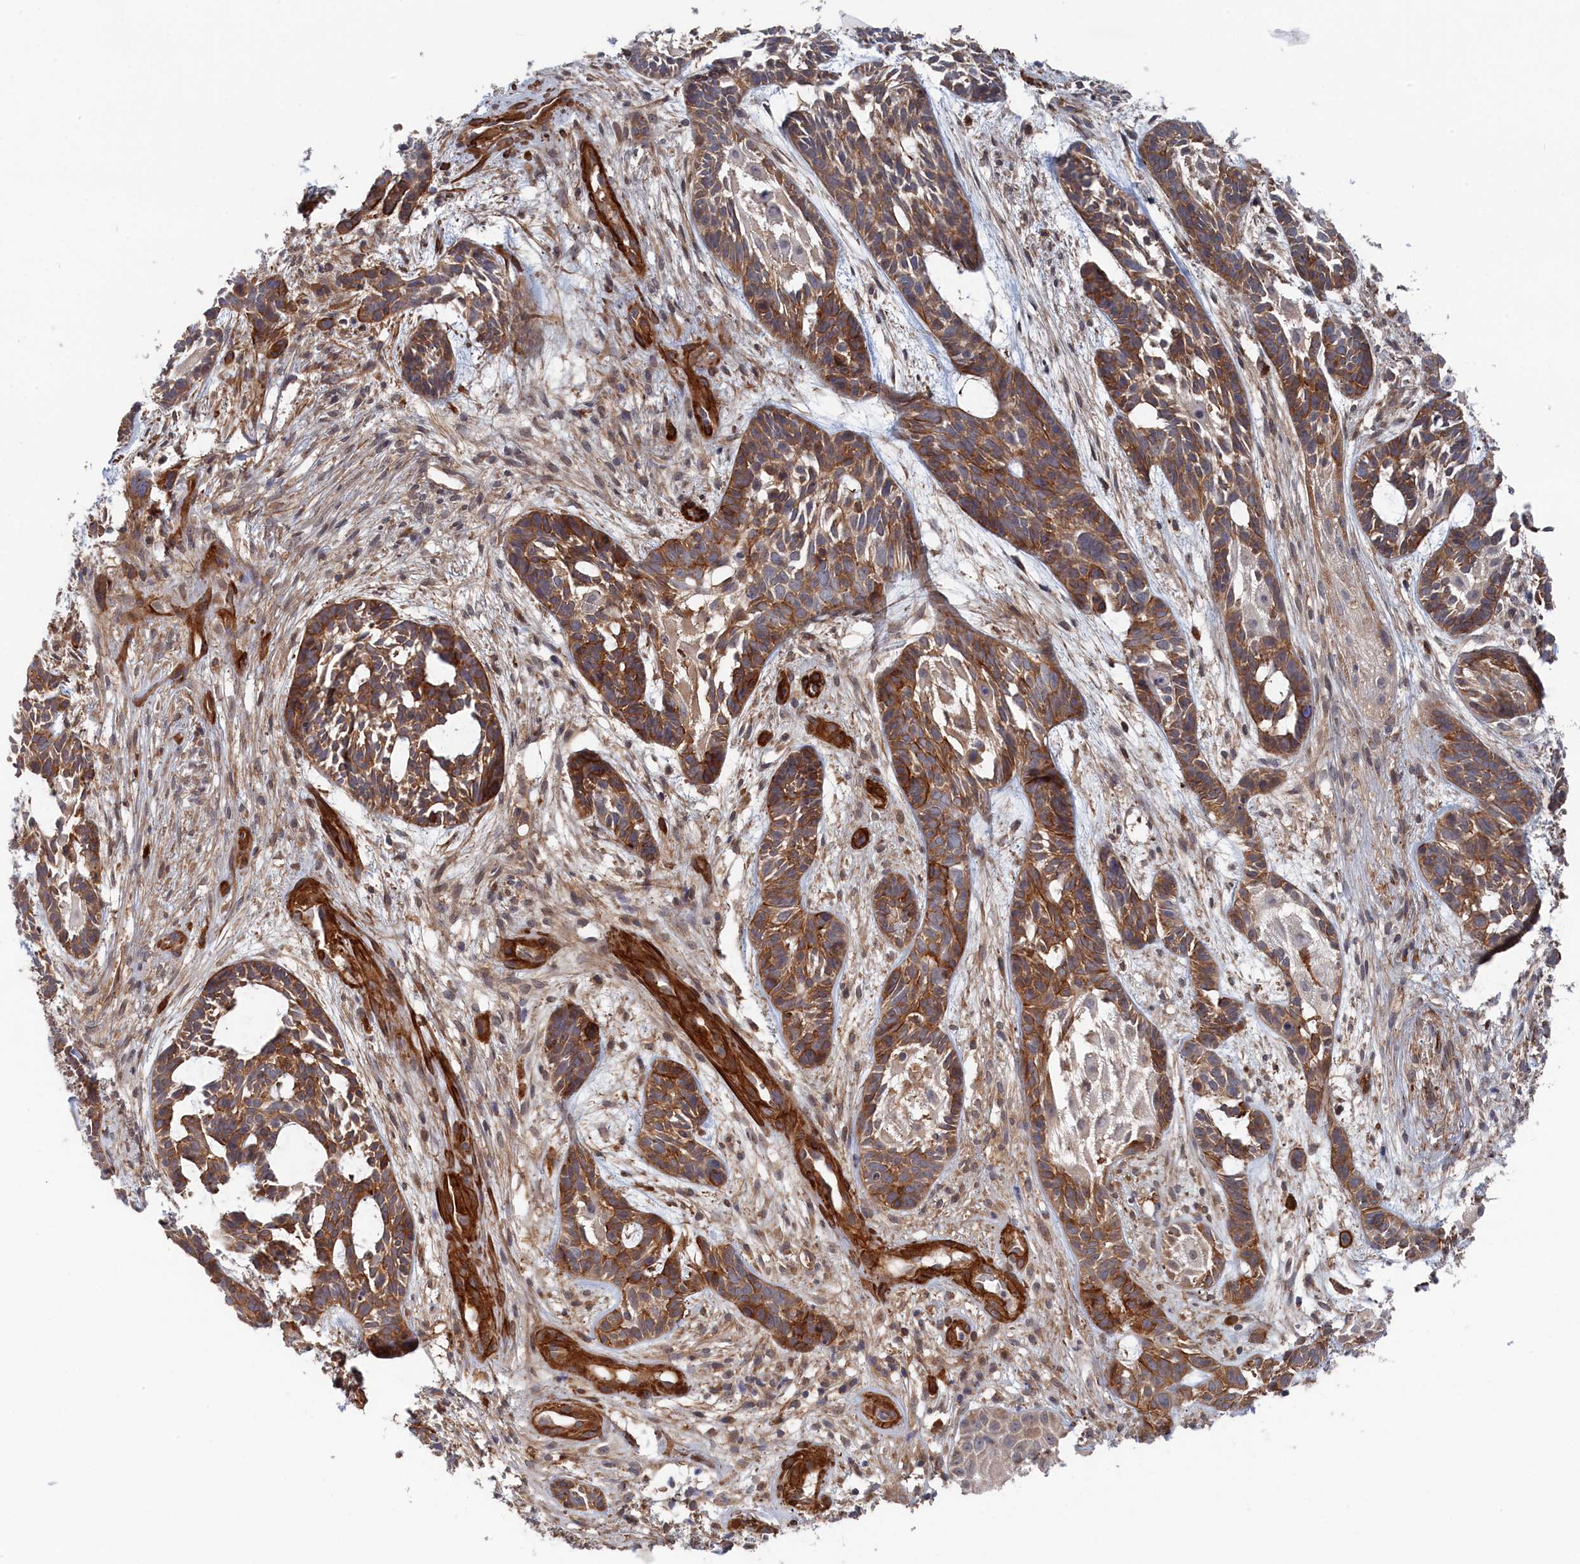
{"staining": {"intensity": "moderate", "quantity": ">75%", "location": "cytoplasmic/membranous"}, "tissue": "skin cancer", "cell_type": "Tumor cells", "image_type": "cancer", "snomed": [{"axis": "morphology", "description": "Basal cell carcinoma"}, {"axis": "topography", "description": "Skin"}], "caption": "Basal cell carcinoma (skin) stained with DAB IHC shows medium levels of moderate cytoplasmic/membranous staining in about >75% of tumor cells.", "gene": "FILIP1L", "patient": {"sex": "male", "age": 89}}